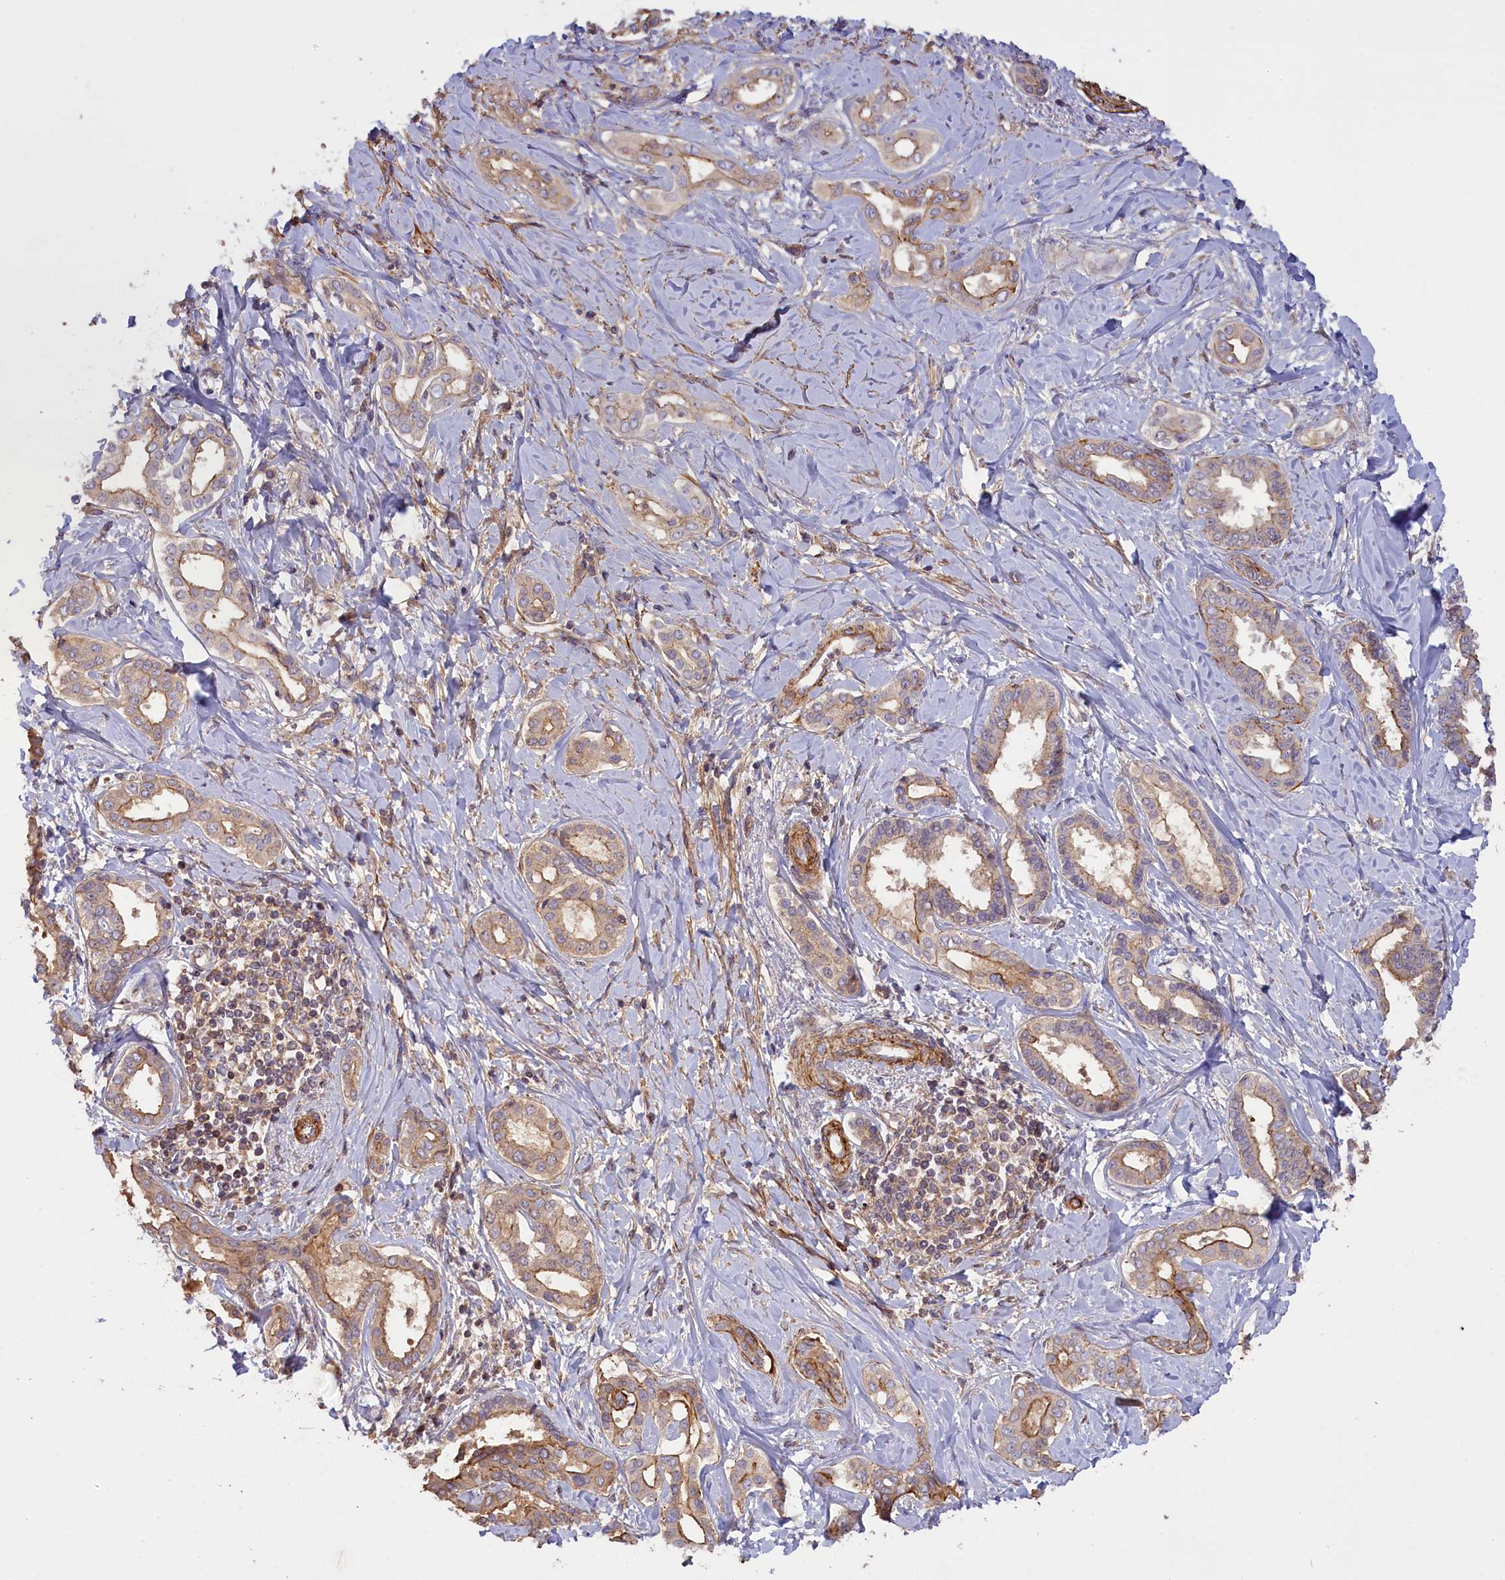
{"staining": {"intensity": "weak", "quantity": "<25%", "location": "cytoplasmic/membranous"}, "tissue": "liver cancer", "cell_type": "Tumor cells", "image_type": "cancer", "snomed": [{"axis": "morphology", "description": "Cholangiocarcinoma"}, {"axis": "topography", "description": "Liver"}], "caption": "Tumor cells are negative for protein expression in human liver cancer (cholangiocarcinoma). (DAB (3,3'-diaminobenzidine) immunohistochemistry (IHC) visualized using brightfield microscopy, high magnification).", "gene": "FUZ", "patient": {"sex": "female", "age": 77}}